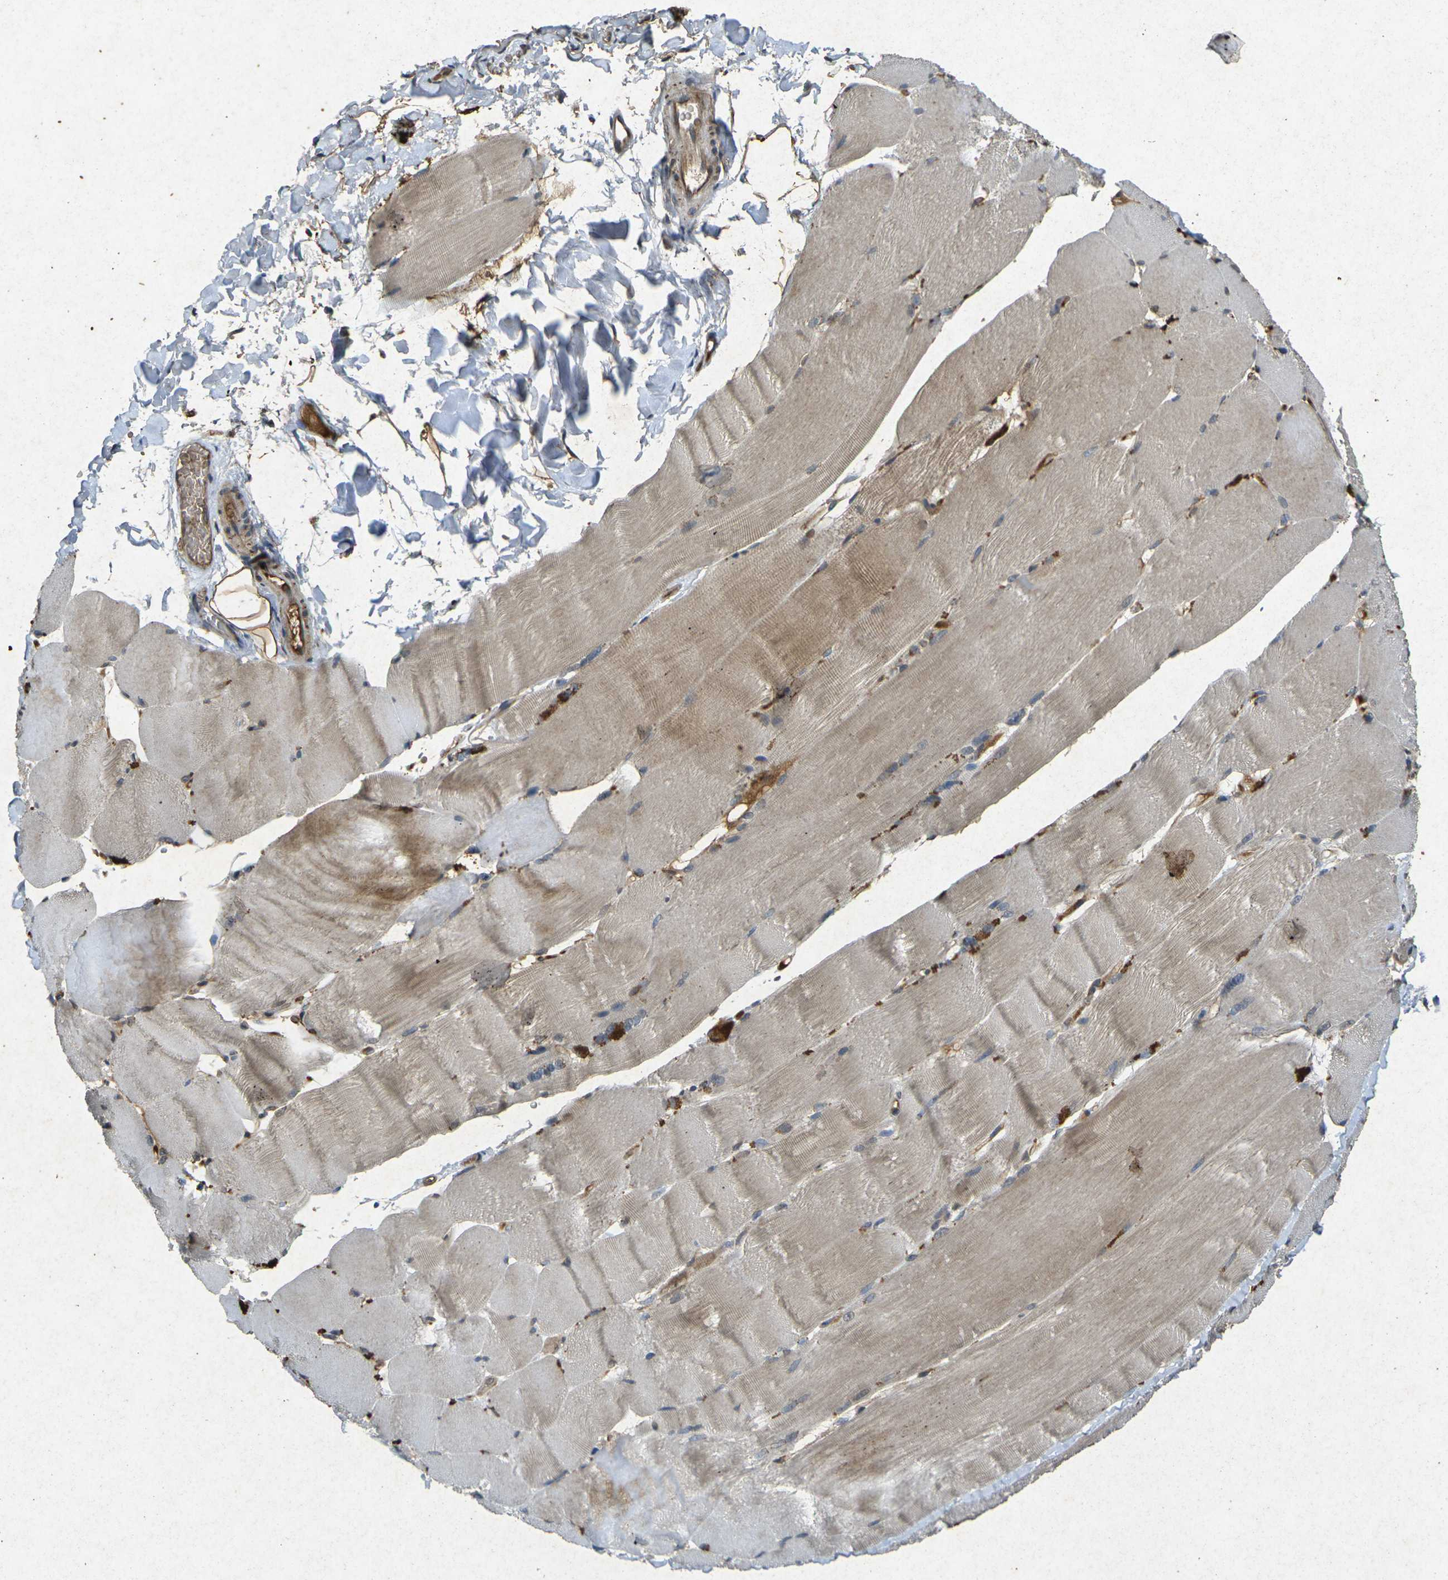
{"staining": {"intensity": "moderate", "quantity": "25%-75%", "location": "cytoplasmic/membranous"}, "tissue": "skeletal muscle", "cell_type": "Myocytes", "image_type": "normal", "snomed": [{"axis": "morphology", "description": "Normal tissue, NOS"}, {"axis": "topography", "description": "Skin"}, {"axis": "topography", "description": "Skeletal muscle"}], "caption": "The image reveals staining of normal skeletal muscle, revealing moderate cytoplasmic/membranous protein expression (brown color) within myocytes. Using DAB (3,3'-diaminobenzidine) (brown) and hematoxylin (blue) stains, captured at high magnification using brightfield microscopy.", "gene": "RGMA", "patient": {"sex": "male", "age": 83}}